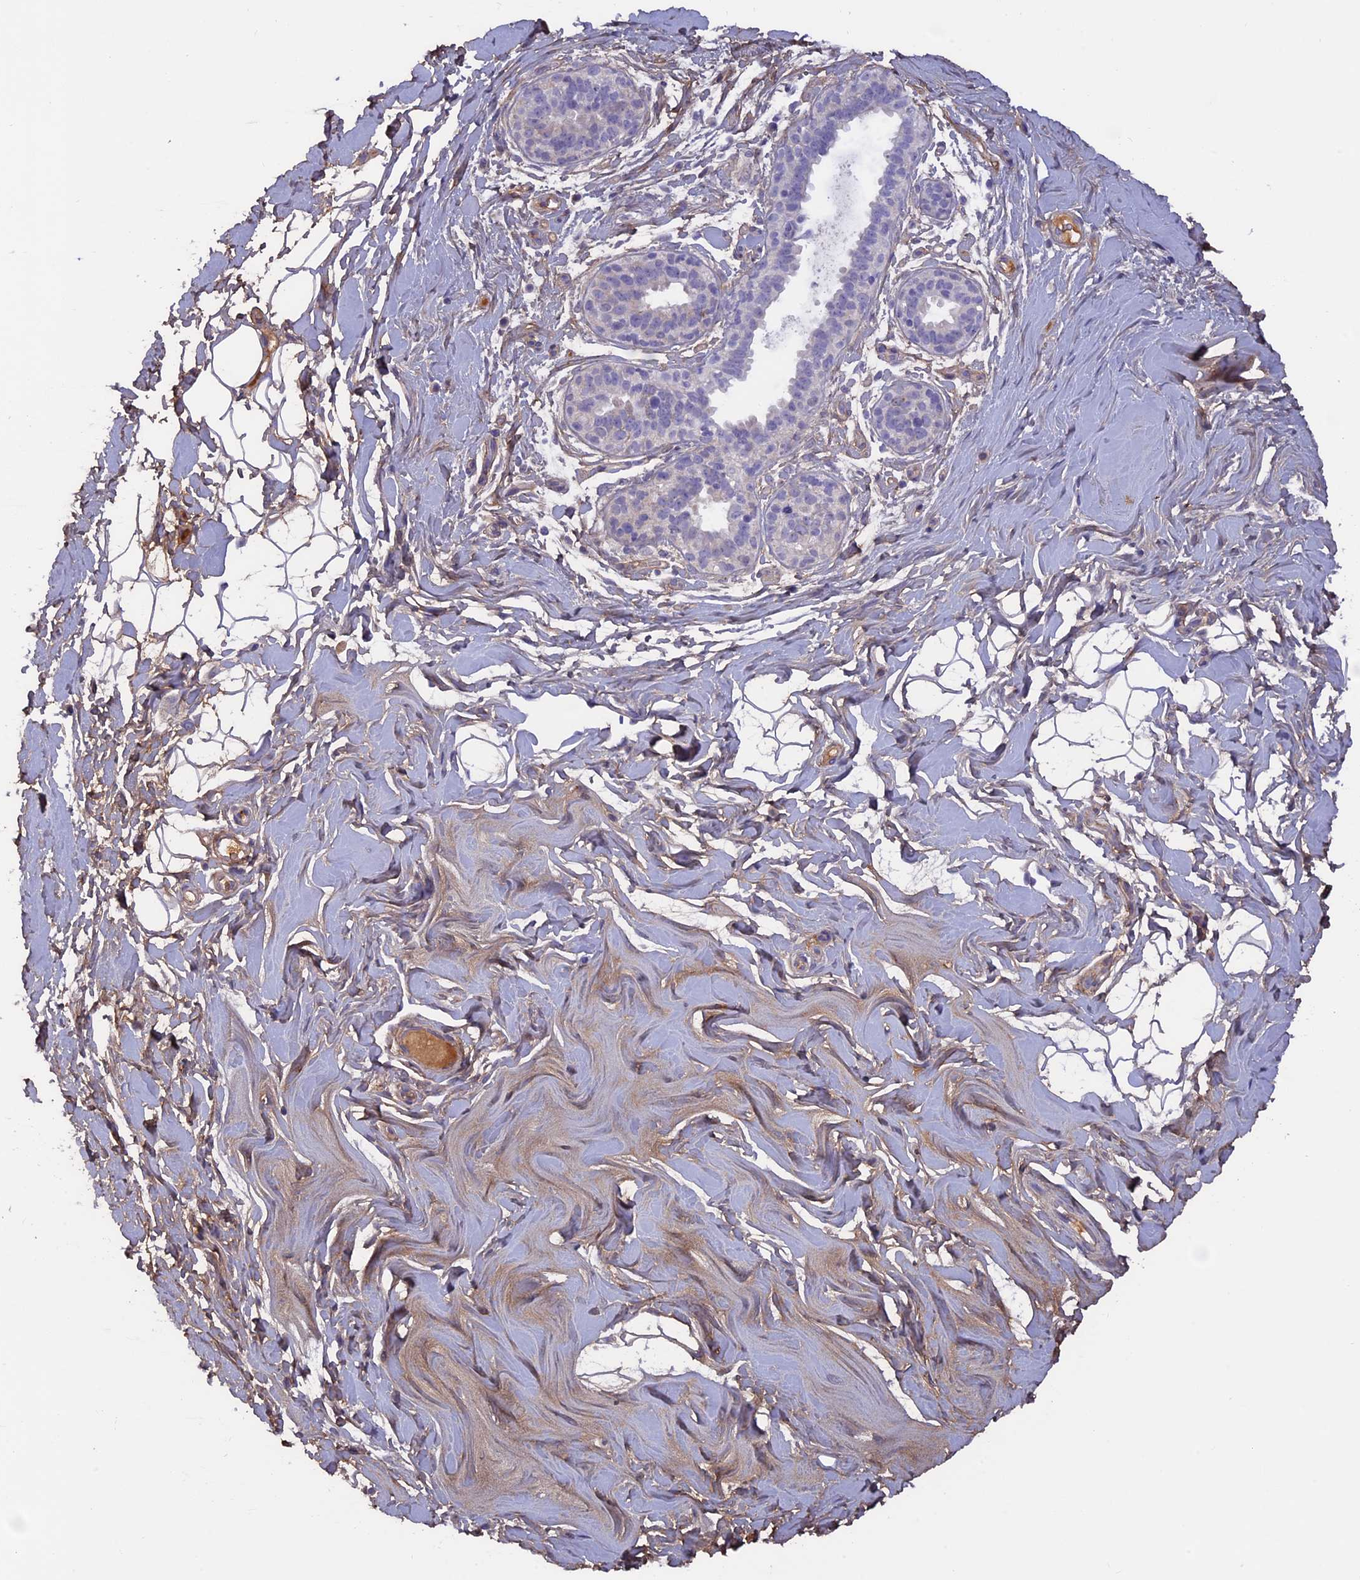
{"staining": {"intensity": "negative", "quantity": "none", "location": "none"}, "tissue": "adipose tissue", "cell_type": "Adipocytes", "image_type": "normal", "snomed": [{"axis": "morphology", "description": "Normal tissue, NOS"}, {"axis": "topography", "description": "Breast"}], "caption": "Immunohistochemistry image of normal adipose tissue: adipose tissue stained with DAB (3,3'-diaminobenzidine) reveals no significant protein expression in adipocytes.", "gene": "COL4A3", "patient": {"sex": "female", "age": 26}}